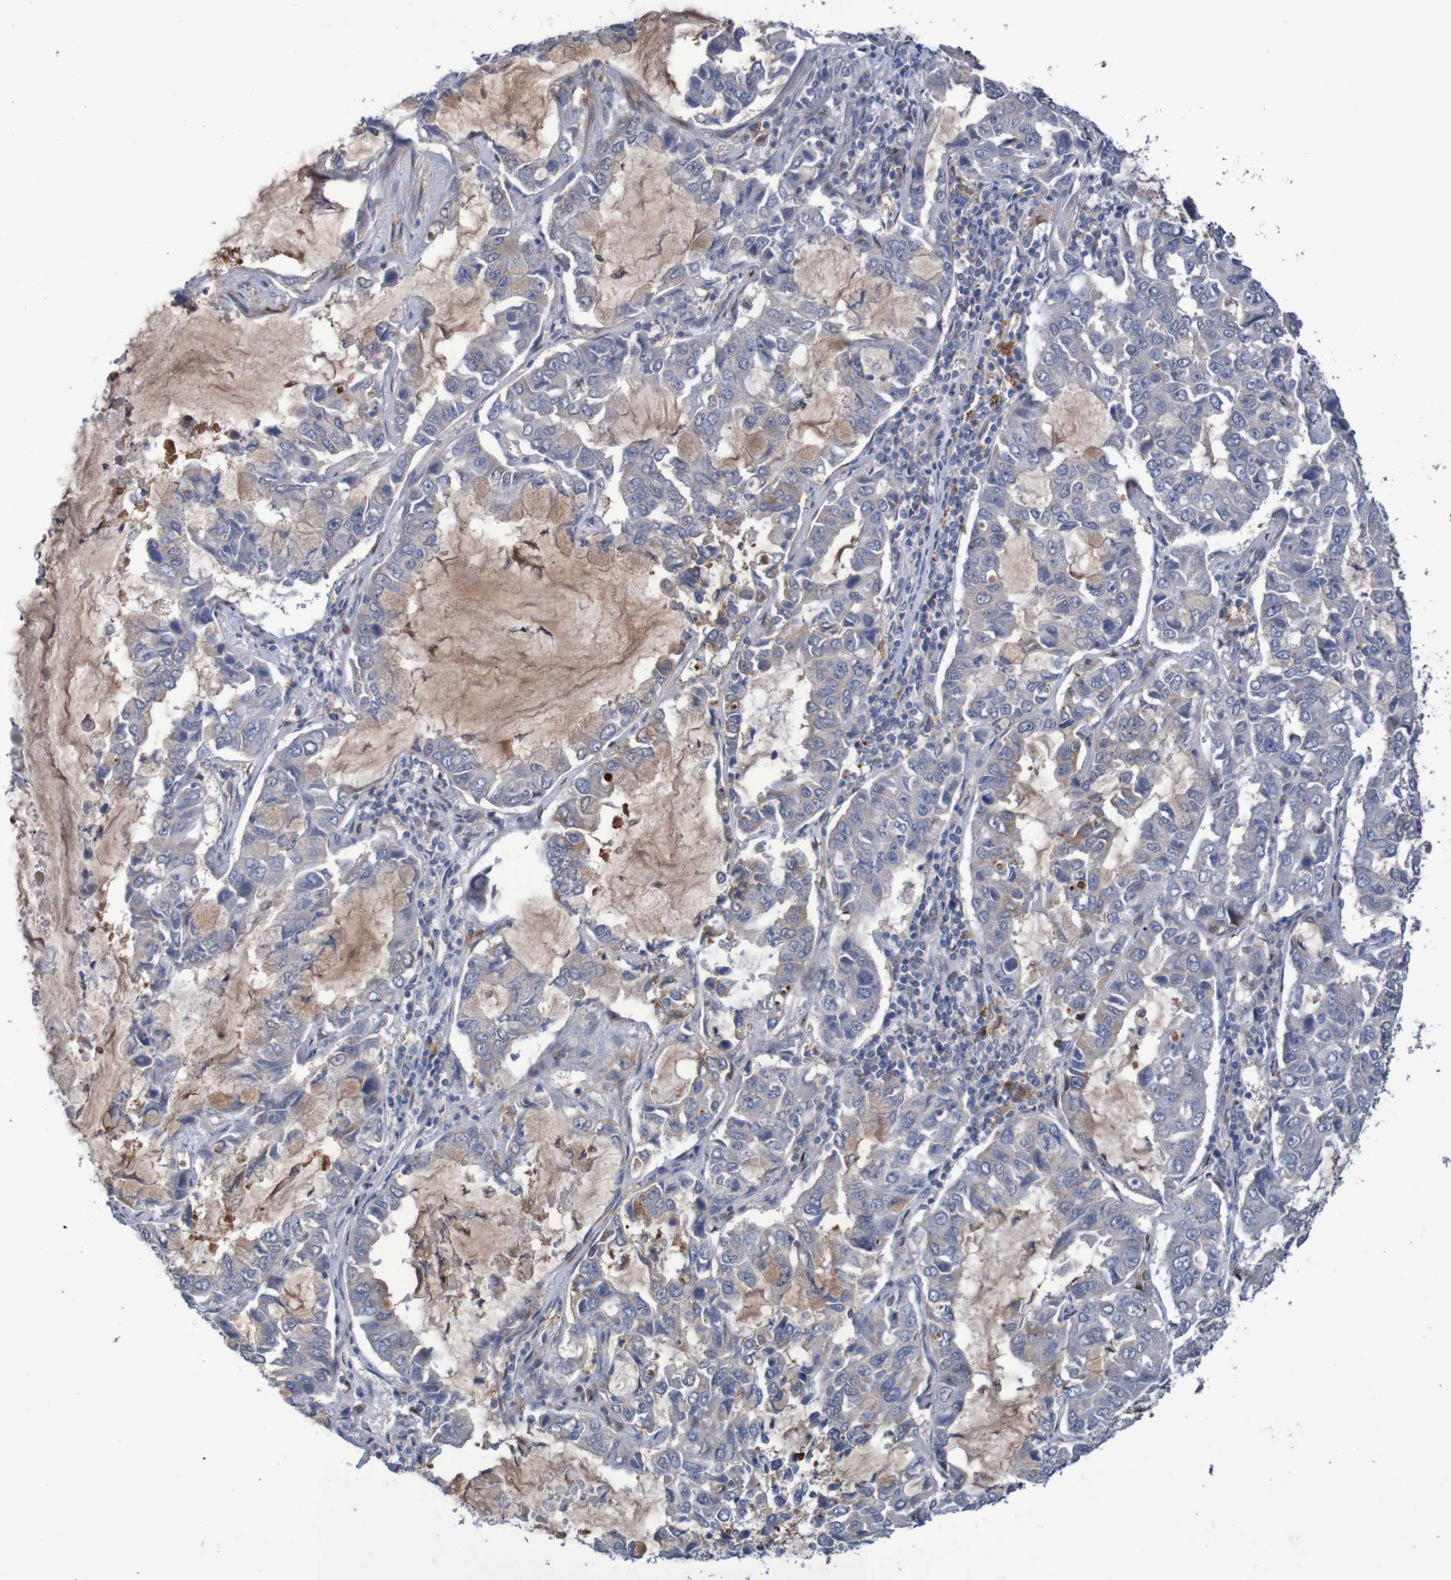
{"staining": {"intensity": "negative", "quantity": "none", "location": "none"}, "tissue": "lung cancer", "cell_type": "Tumor cells", "image_type": "cancer", "snomed": [{"axis": "morphology", "description": "Adenocarcinoma, NOS"}, {"axis": "topography", "description": "Lung"}], "caption": "There is no significant positivity in tumor cells of lung cancer (adenocarcinoma).", "gene": "FBP2", "patient": {"sex": "male", "age": 64}}